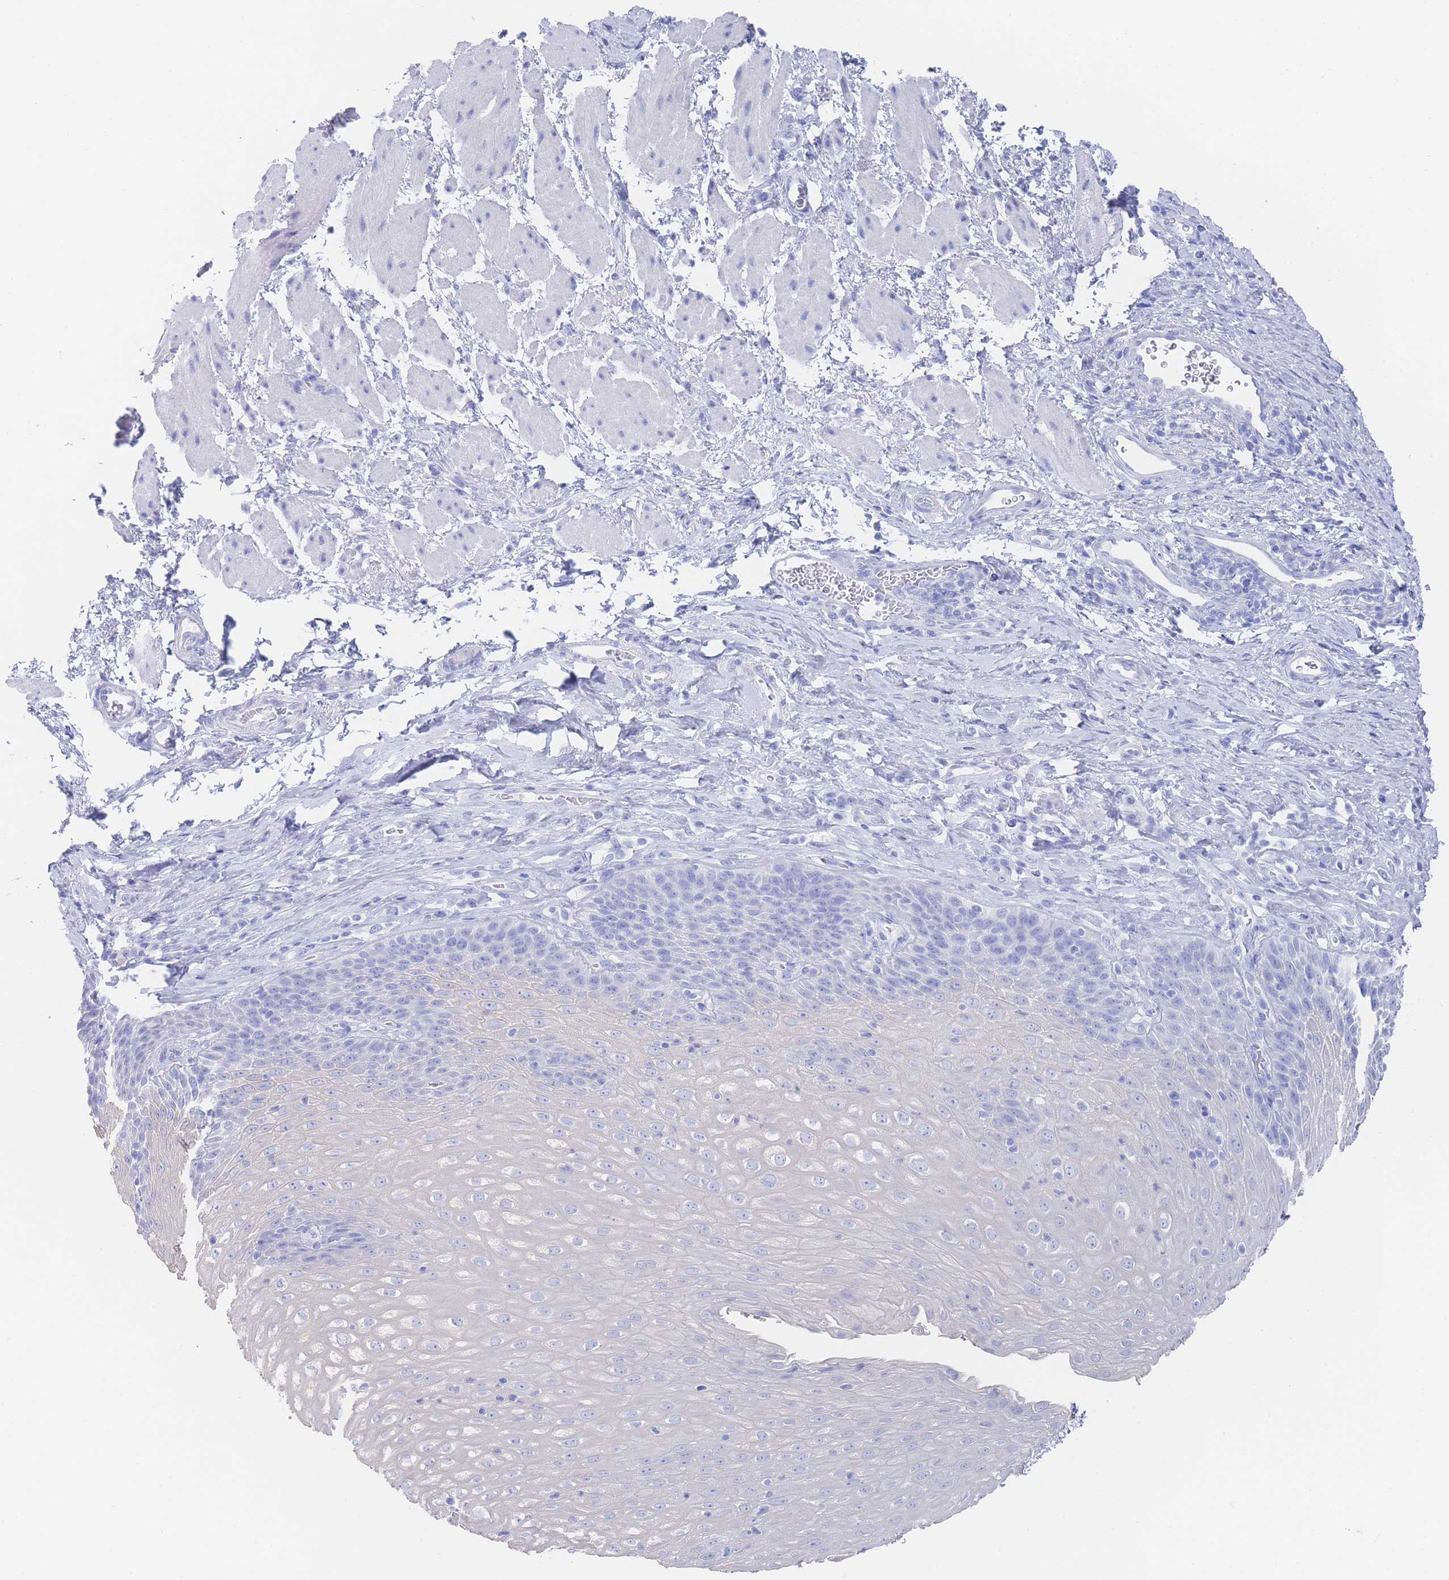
{"staining": {"intensity": "negative", "quantity": "none", "location": "none"}, "tissue": "esophagus", "cell_type": "Squamous epithelial cells", "image_type": "normal", "snomed": [{"axis": "morphology", "description": "Normal tissue, NOS"}, {"axis": "topography", "description": "Esophagus"}], "caption": "Protein analysis of unremarkable esophagus demonstrates no significant staining in squamous epithelial cells.", "gene": "LRRC37A2", "patient": {"sex": "female", "age": 61}}